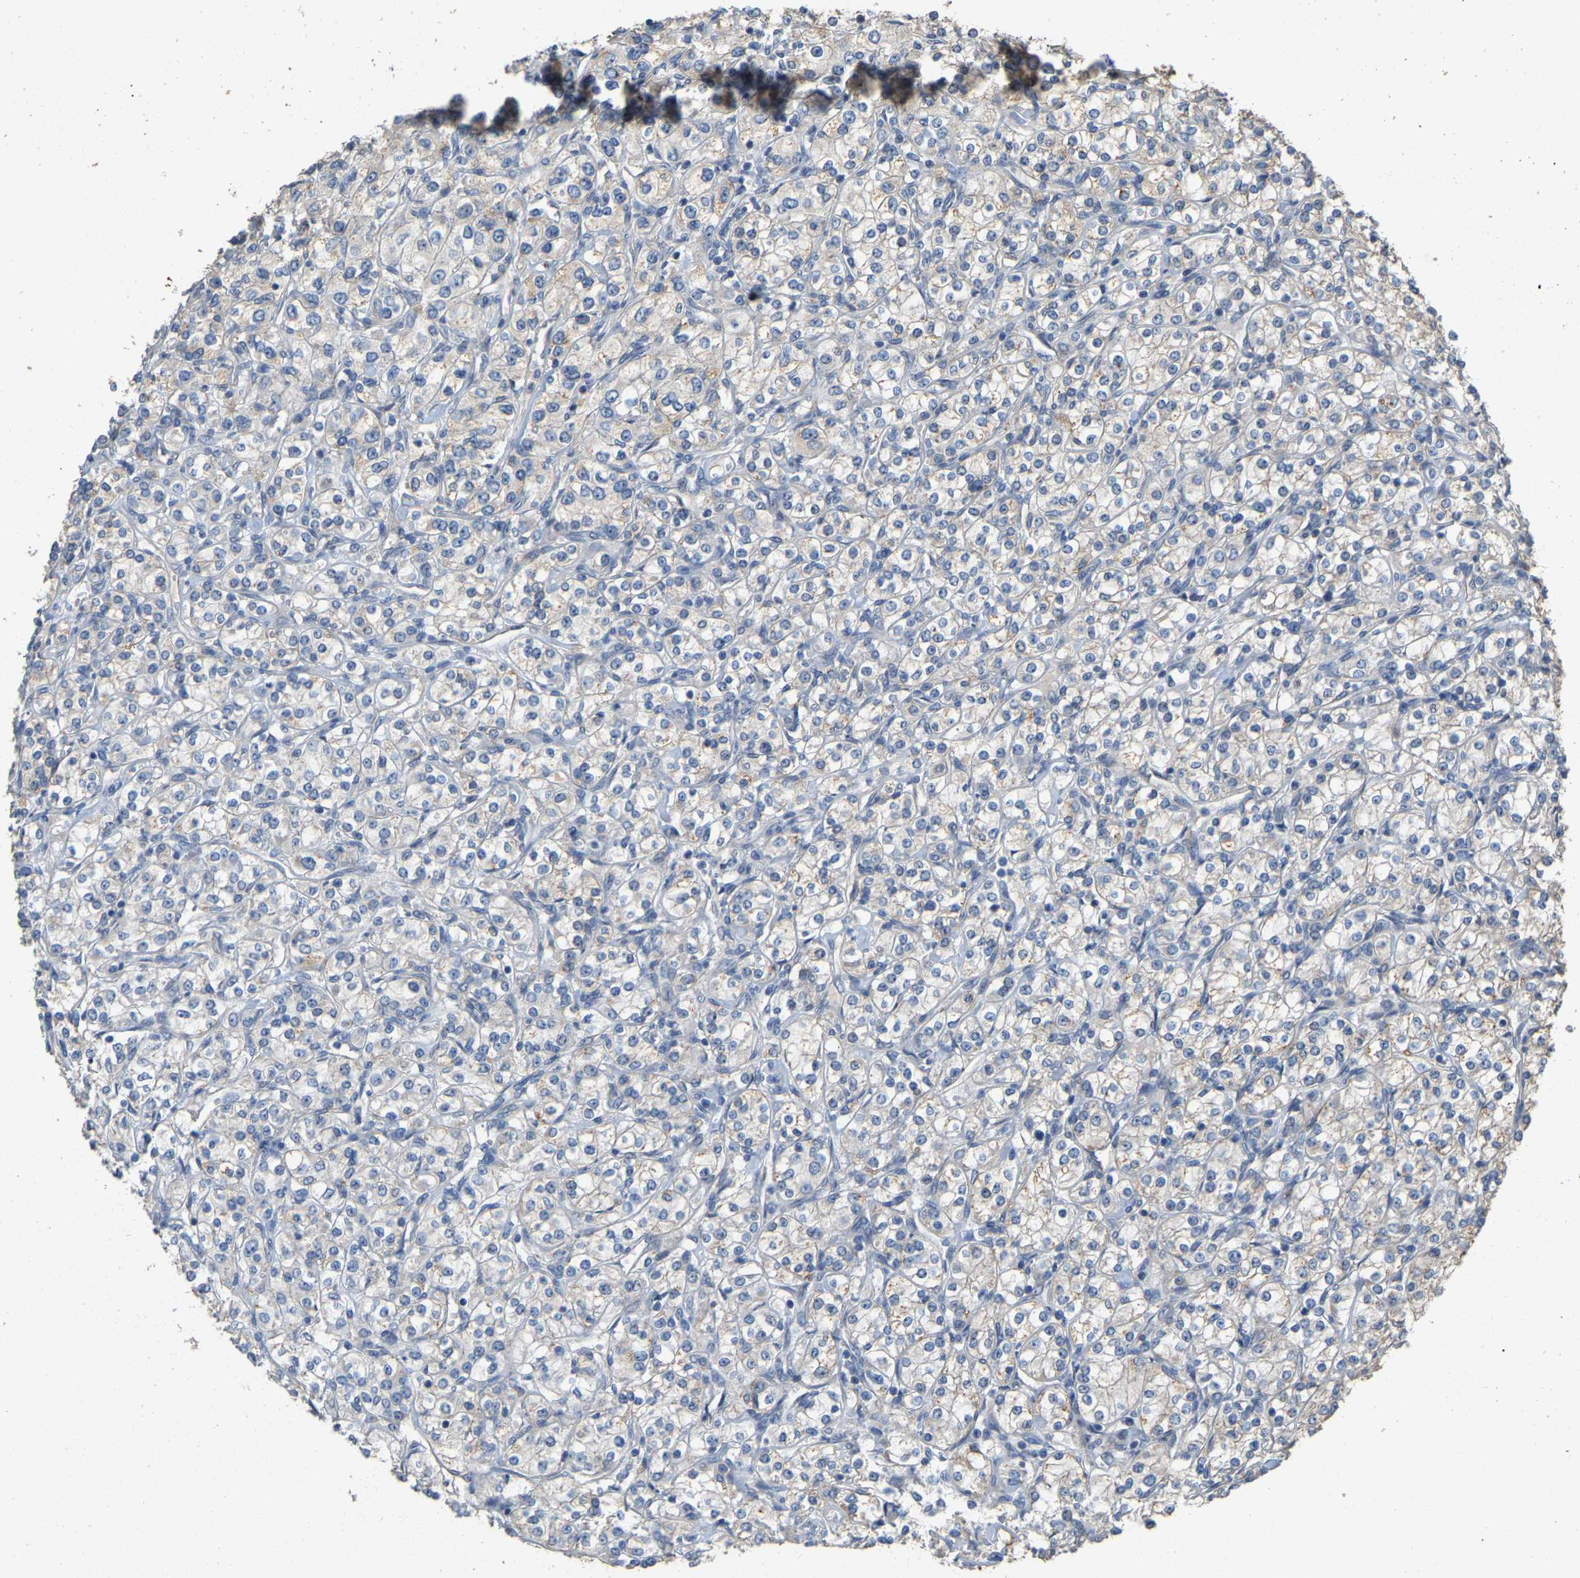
{"staining": {"intensity": "negative", "quantity": "none", "location": "none"}, "tissue": "renal cancer", "cell_type": "Tumor cells", "image_type": "cancer", "snomed": [{"axis": "morphology", "description": "Adenocarcinoma, NOS"}, {"axis": "topography", "description": "Kidney"}], "caption": "This is an immunohistochemistry photomicrograph of human renal cancer. There is no staining in tumor cells.", "gene": "NCS1", "patient": {"sex": "male", "age": 77}}